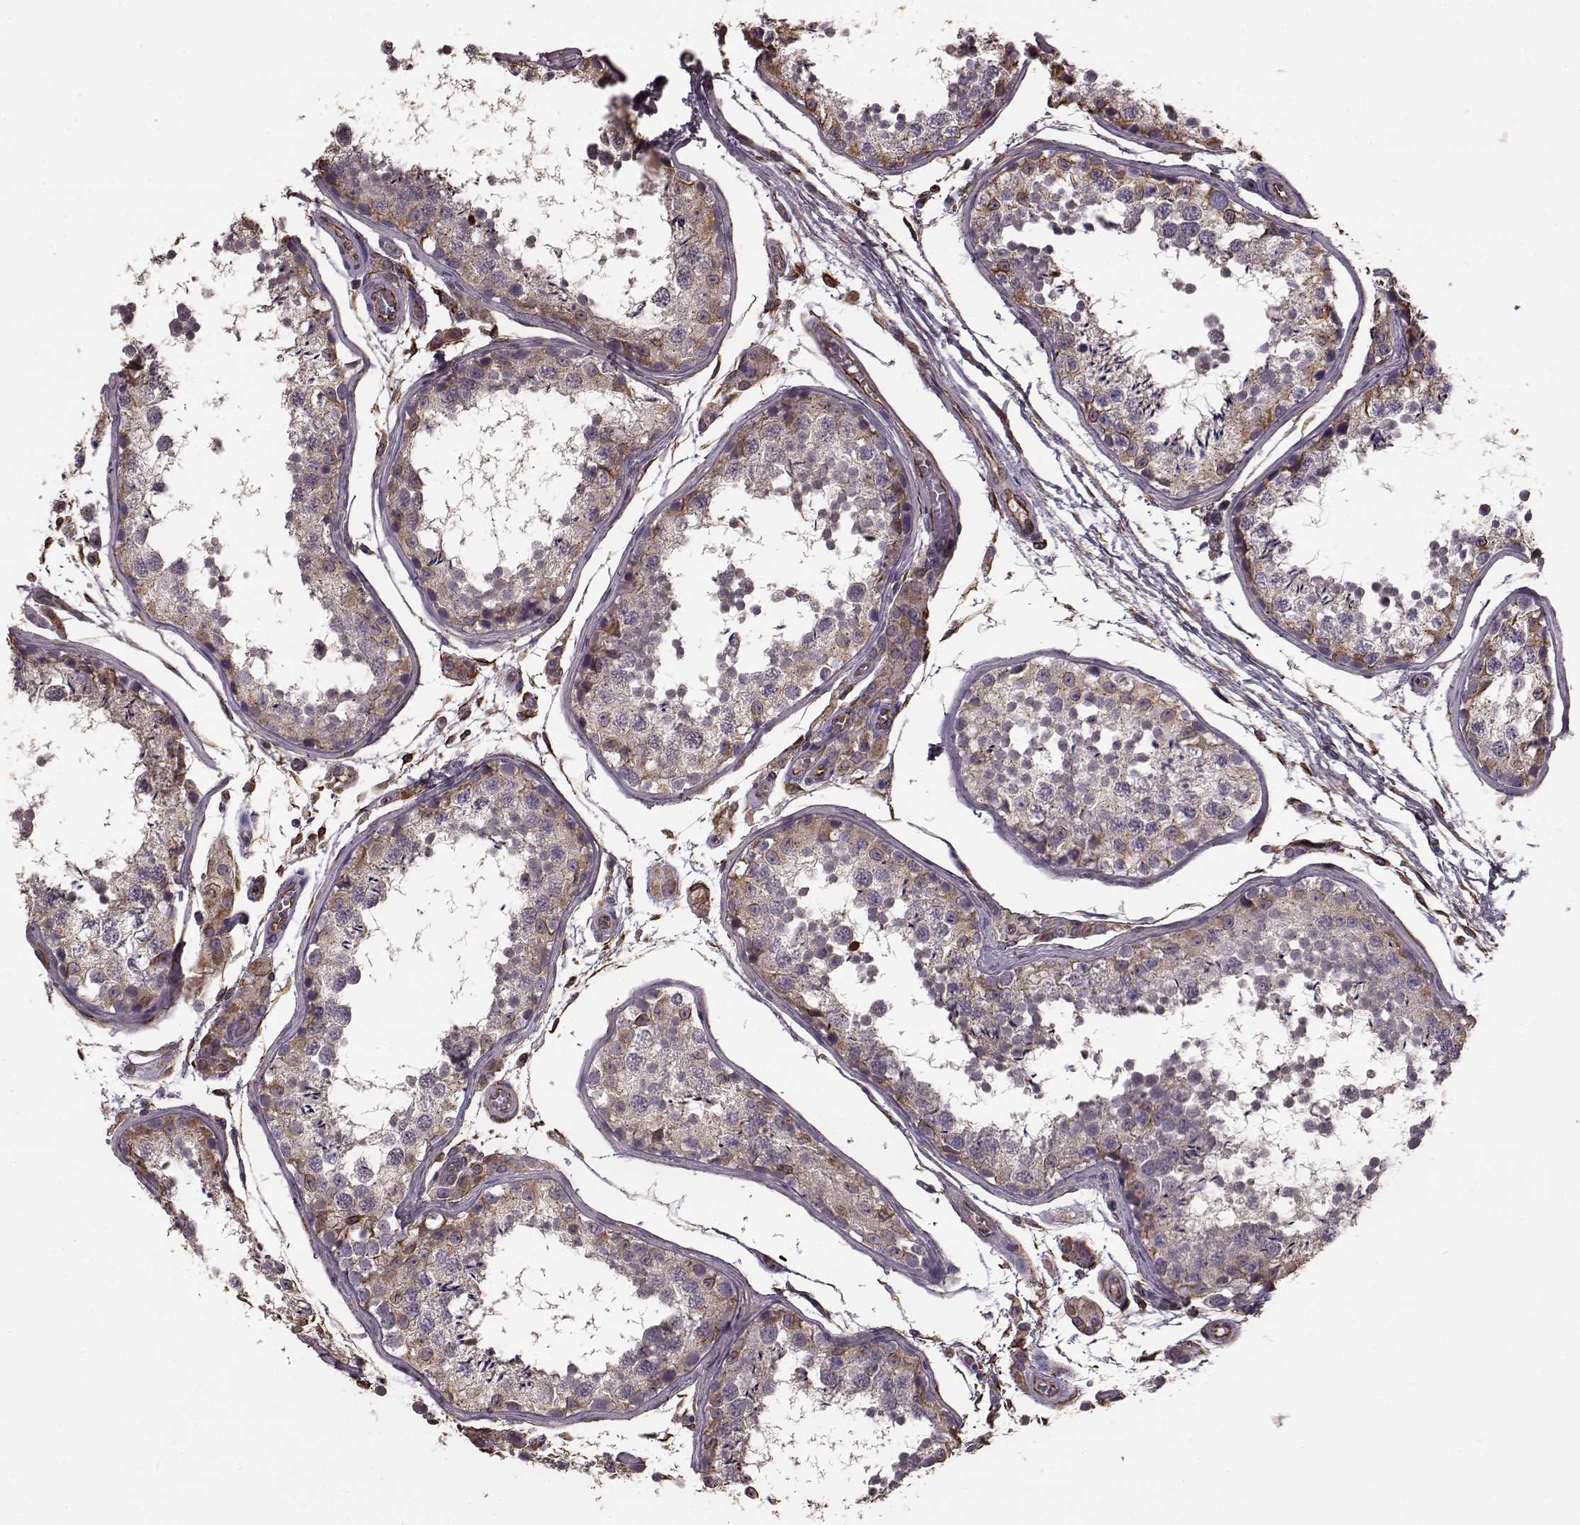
{"staining": {"intensity": "moderate", "quantity": "<25%", "location": "cytoplasmic/membranous"}, "tissue": "testis", "cell_type": "Cells in seminiferous ducts", "image_type": "normal", "snomed": [{"axis": "morphology", "description": "Normal tissue, NOS"}, {"axis": "topography", "description": "Testis"}], "caption": "Cells in seminiferous ducts exhibit moderate cytoplasmic/membranous positivity in approximately <25% of cells in unremarkable testis. (Brightfield microscopy of DAB IHC at high magnification).", "gene": "NTF3", "patient": {"sex": "male", "age": 29}}